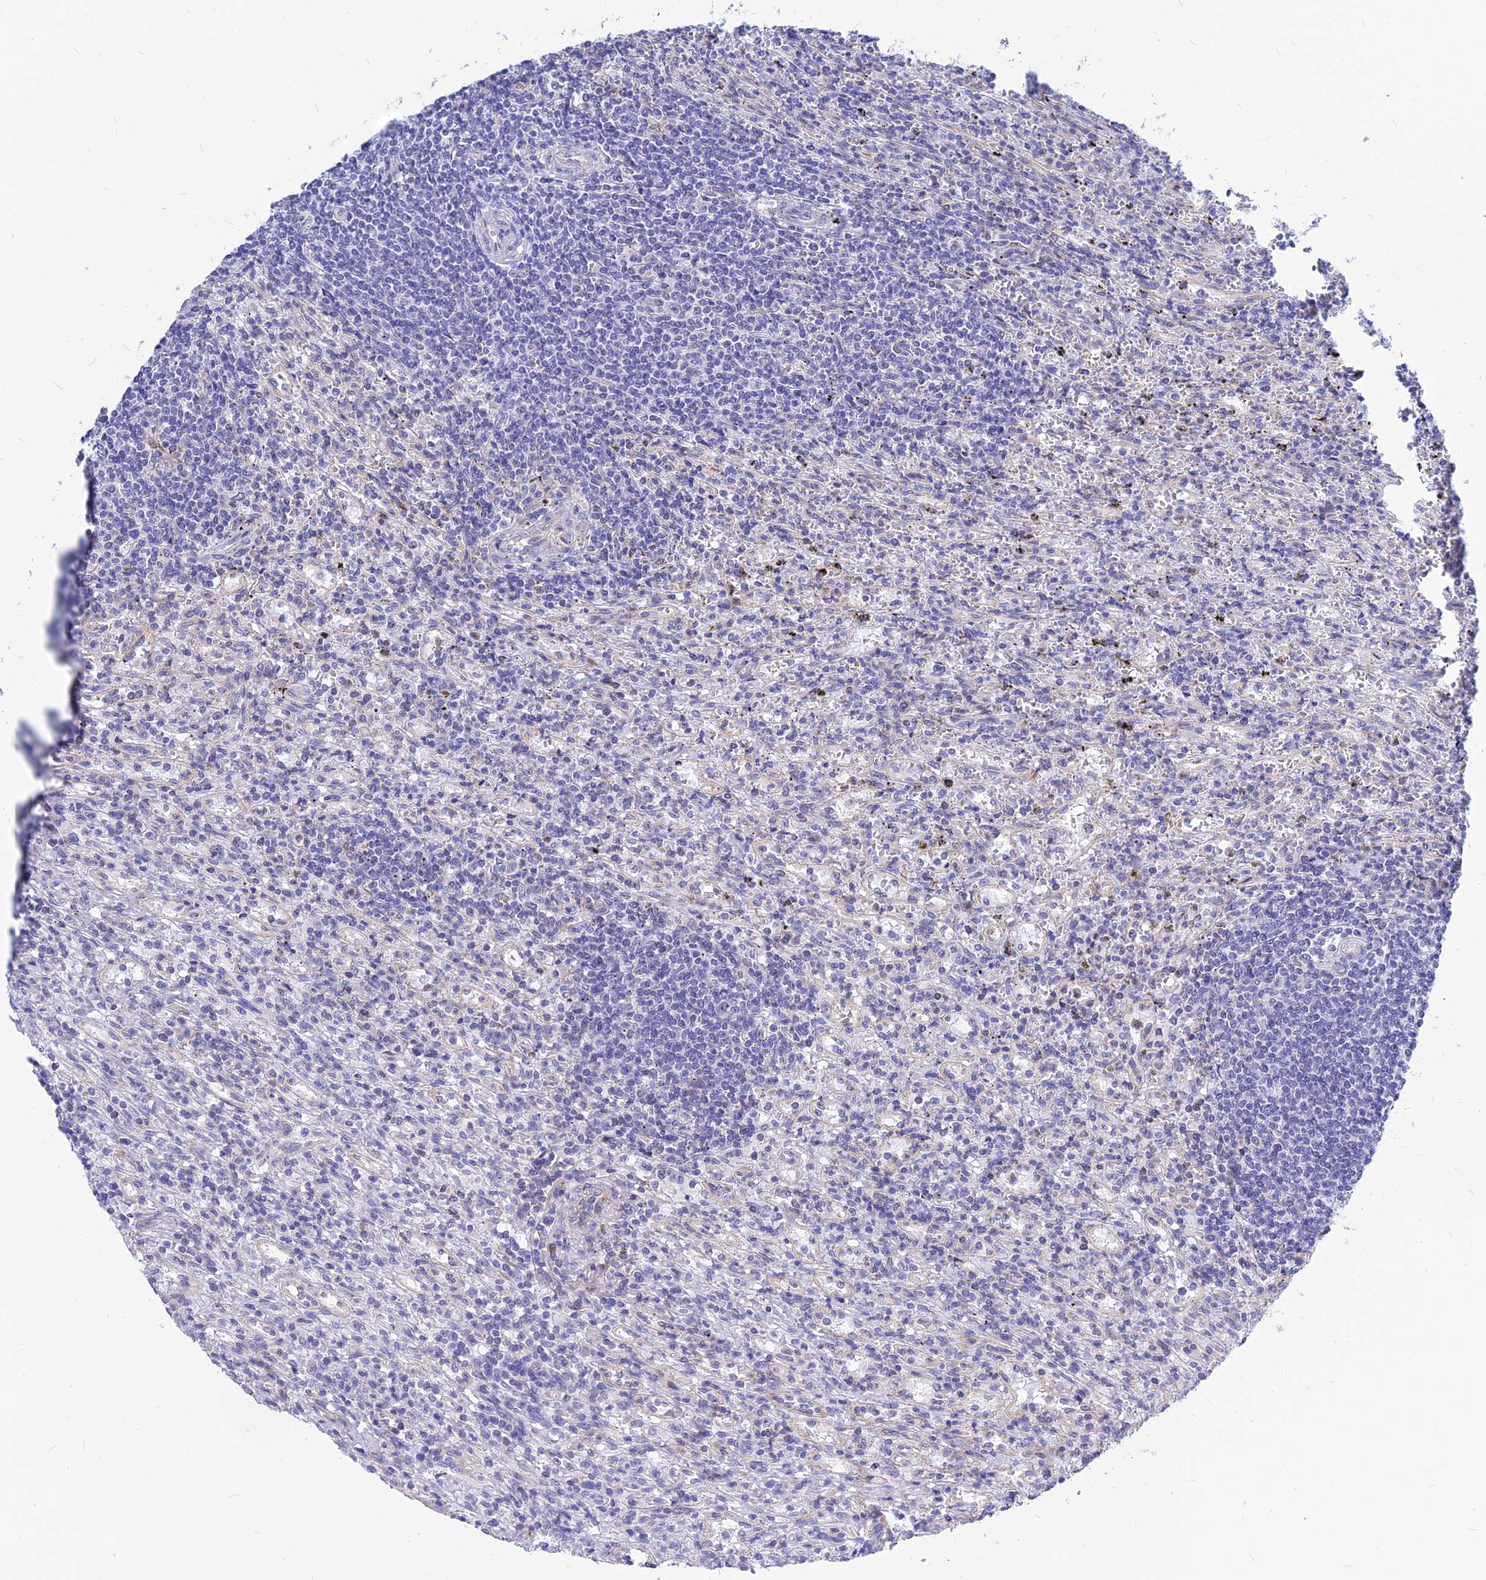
{"staining": {"intensity": "negative", "quantity": "none", "location": "none"}, "tissue": "lymphoma", "cell_type": "Tumor cells", "image_type": "cancer", "snomed": [{"axis": "morphology", "description": "Malignant lymphoma, non-Hodgkin's type, Low grade"}, {"axis": "topography", "description": "Spleen"}], "caption": "Immunohistochemical staining of malignant lymphoma, non-Hodgkin's type (low-grade) shows no significant staining in tumor cells. The staining was performed using DAB (3,3'-diaminobenzidine) to visualize the protein expression in brown, while the nuclei were stained in blue with hematoxylin (Magnification: 20x).", "gene": "CNOT6", "patient": {"sex": "male", "age": 76}}